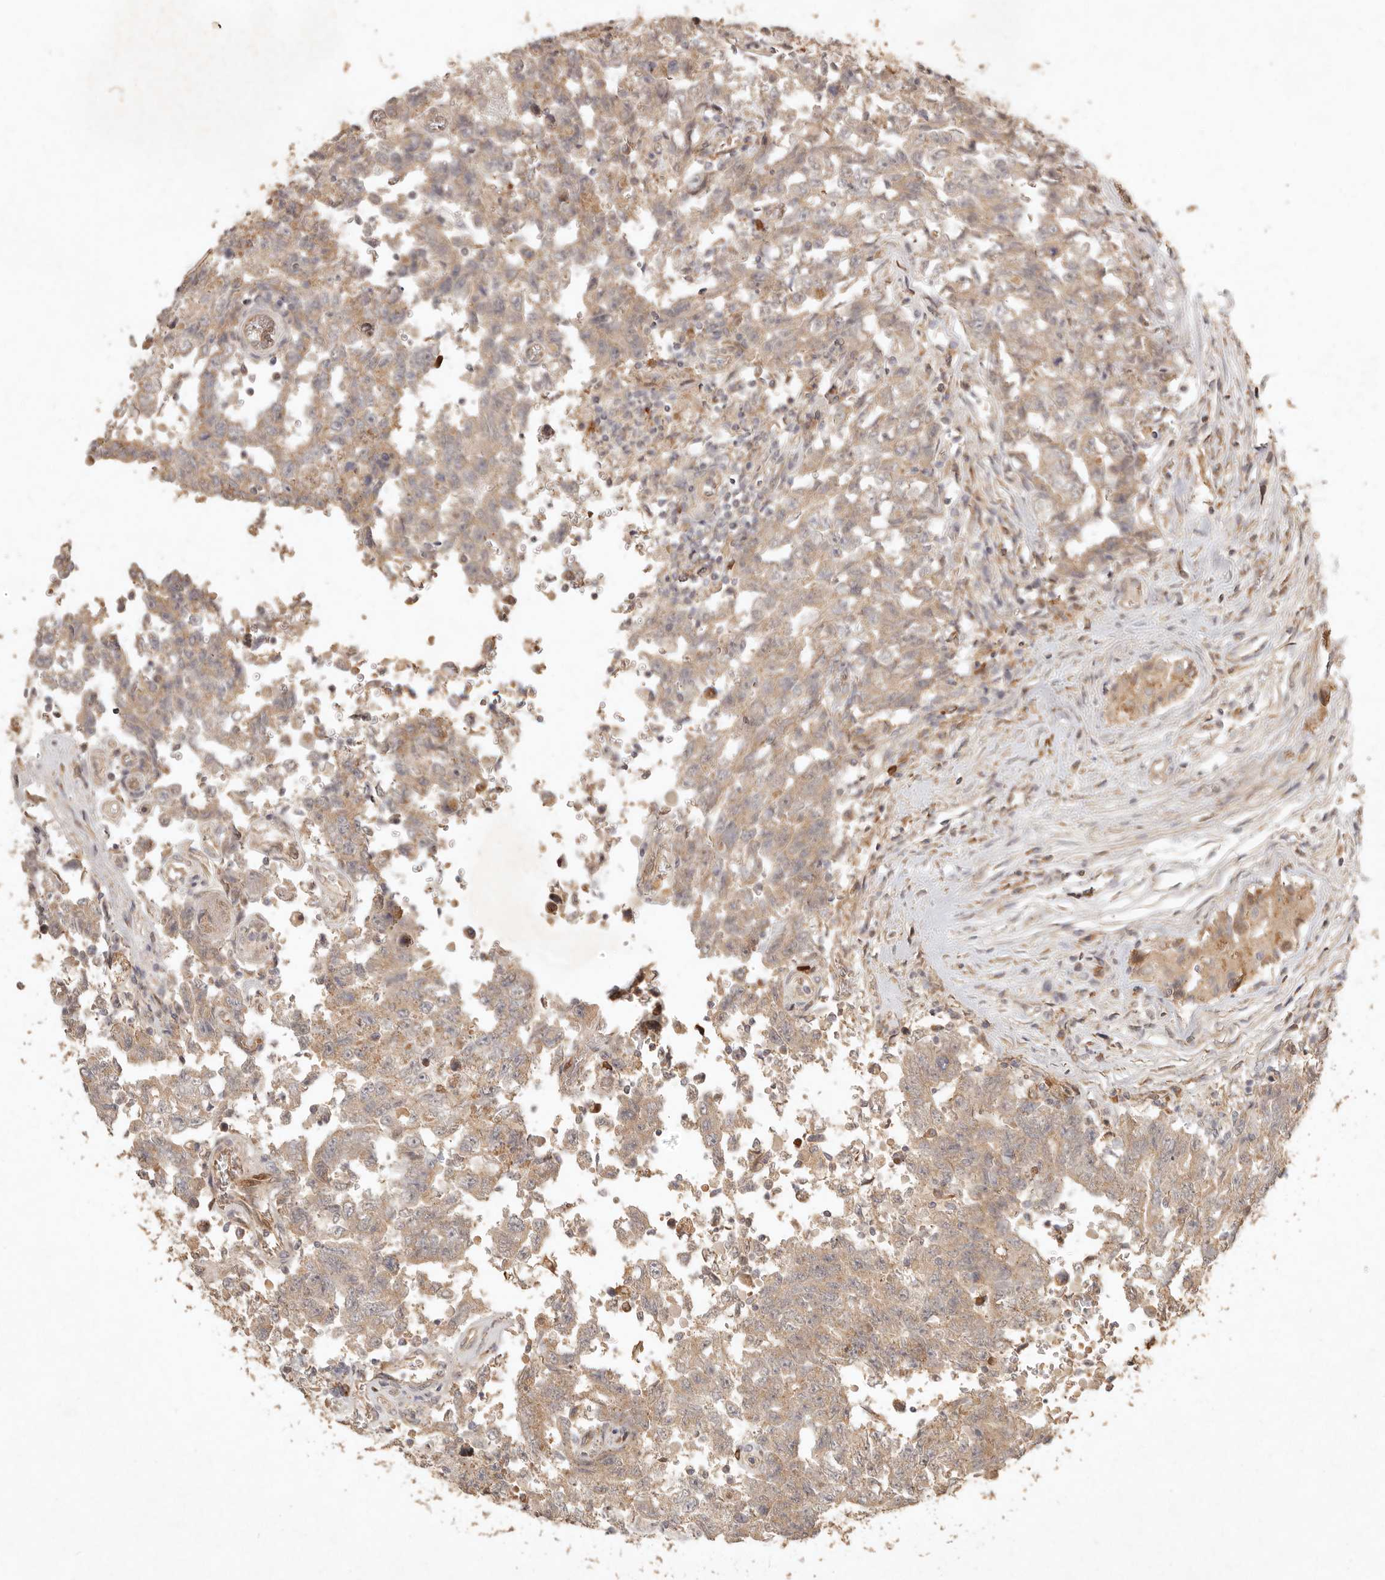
{"staining": {"intensity": "weak", "quantity": "25%-75%", "location": "cytoplasmic/membranous"}, "tissue": "testis cancer", "cell_type": "Tumor cells", "image_type": "cancer", "snomed": [{"axis": "morphology", "description": "Carcinoma, Embryonal, NOS"}, {"axis": "topography", "description": "Testis"}], "caption": "Protein expression analysis of human embryonal carcinoma (testis) reveals weak cytoplasmic/membranous positivity in about 25%-75% of tumor cells.", "gene": "CLEC4C", "patient": {"sex": "male", "age": 26}}